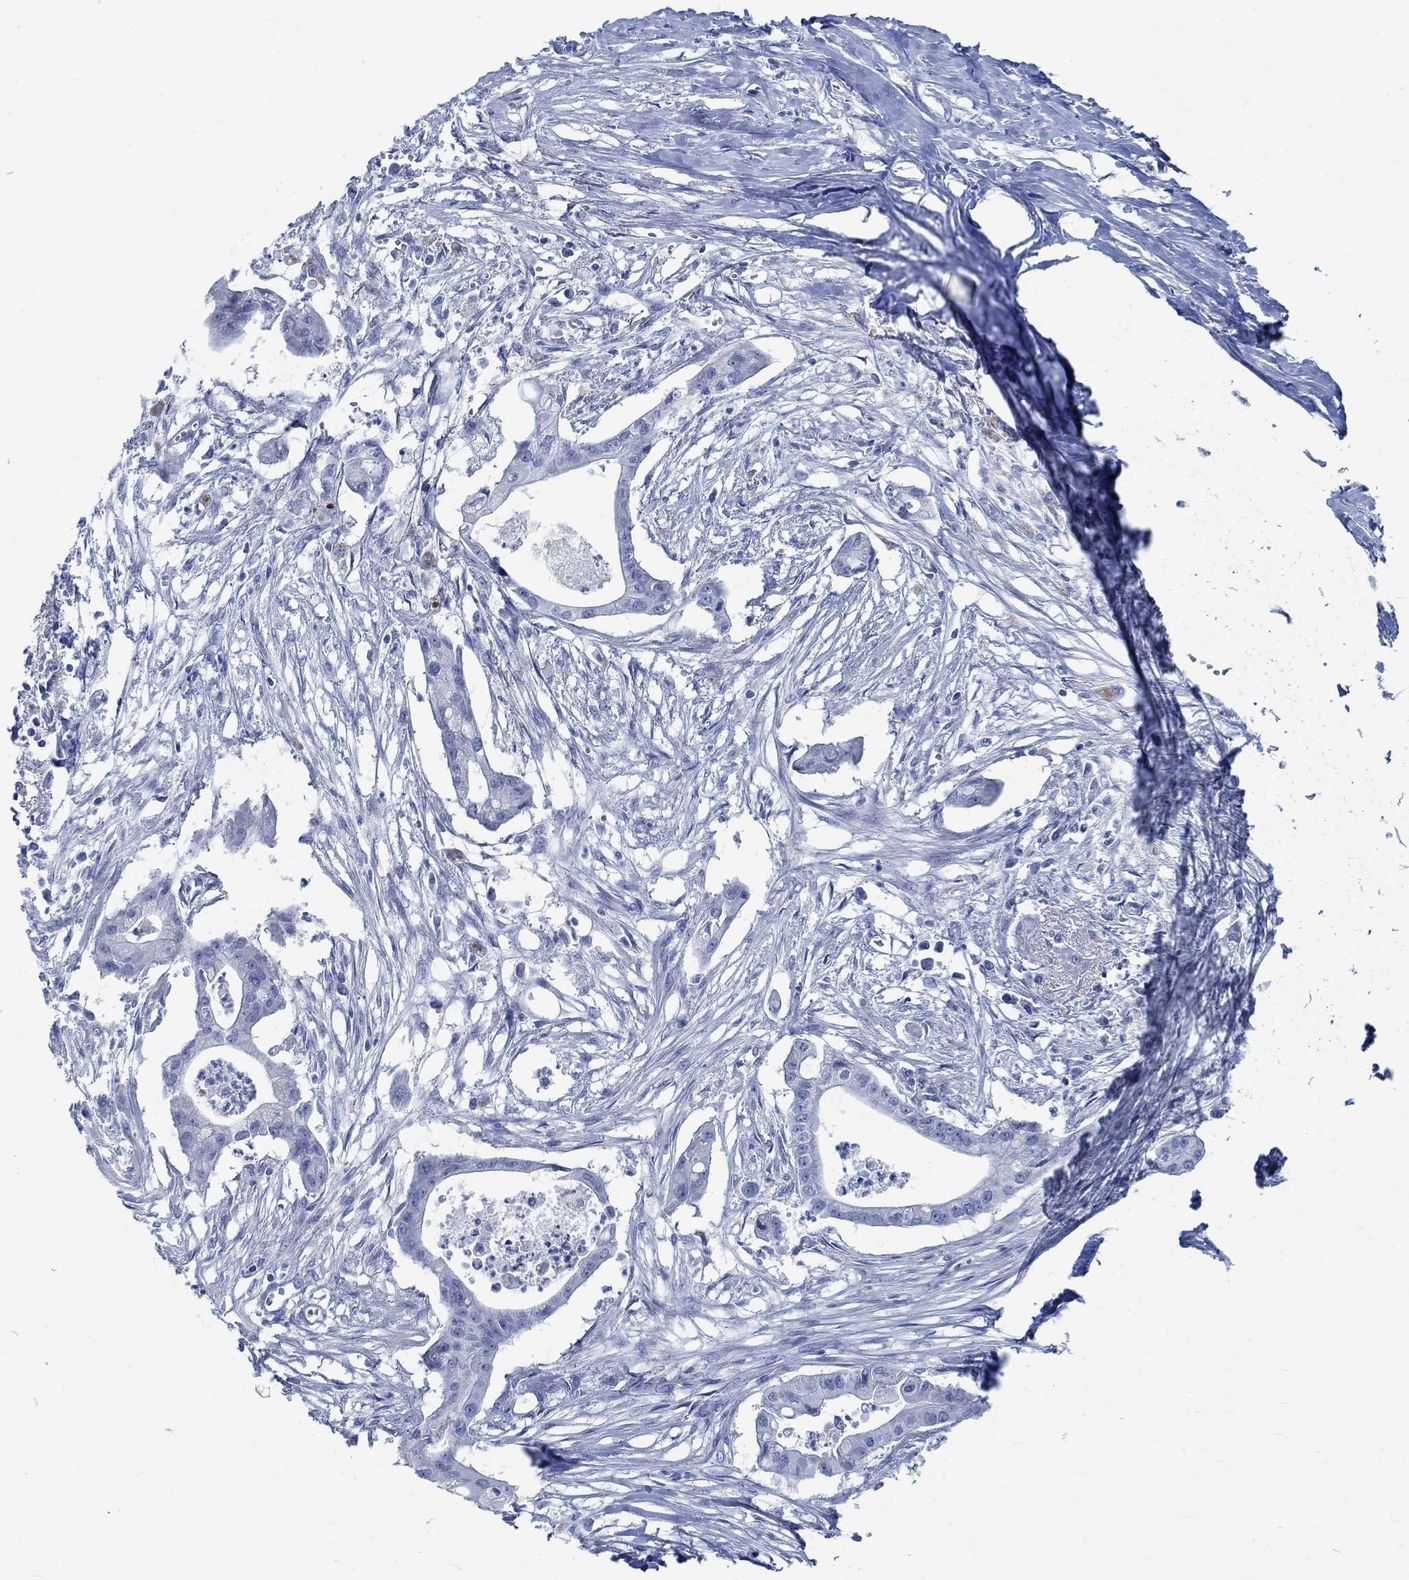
{"staining": {"intensity": "negative", "quantity": "none", "location": "none"}, "tissue": "pancreatic cancer", "cell_type": "Tumor cells", "image_type": "cancer", "snomed": [{"axis": "morphology", "description": "Normal tissue, NOS"}, {"axis": "morphology", "description": "Adenocarcinoma, NOS"}, {"axis": "topography", "description": "Pancreas"}], "caption": "Pancreatic cancer (adenocarcinoma) stained for a protein using IHC shows no positivity tumor cells.", "gene": "RBM20", "patient": {"sex": "female", "age": 58}}